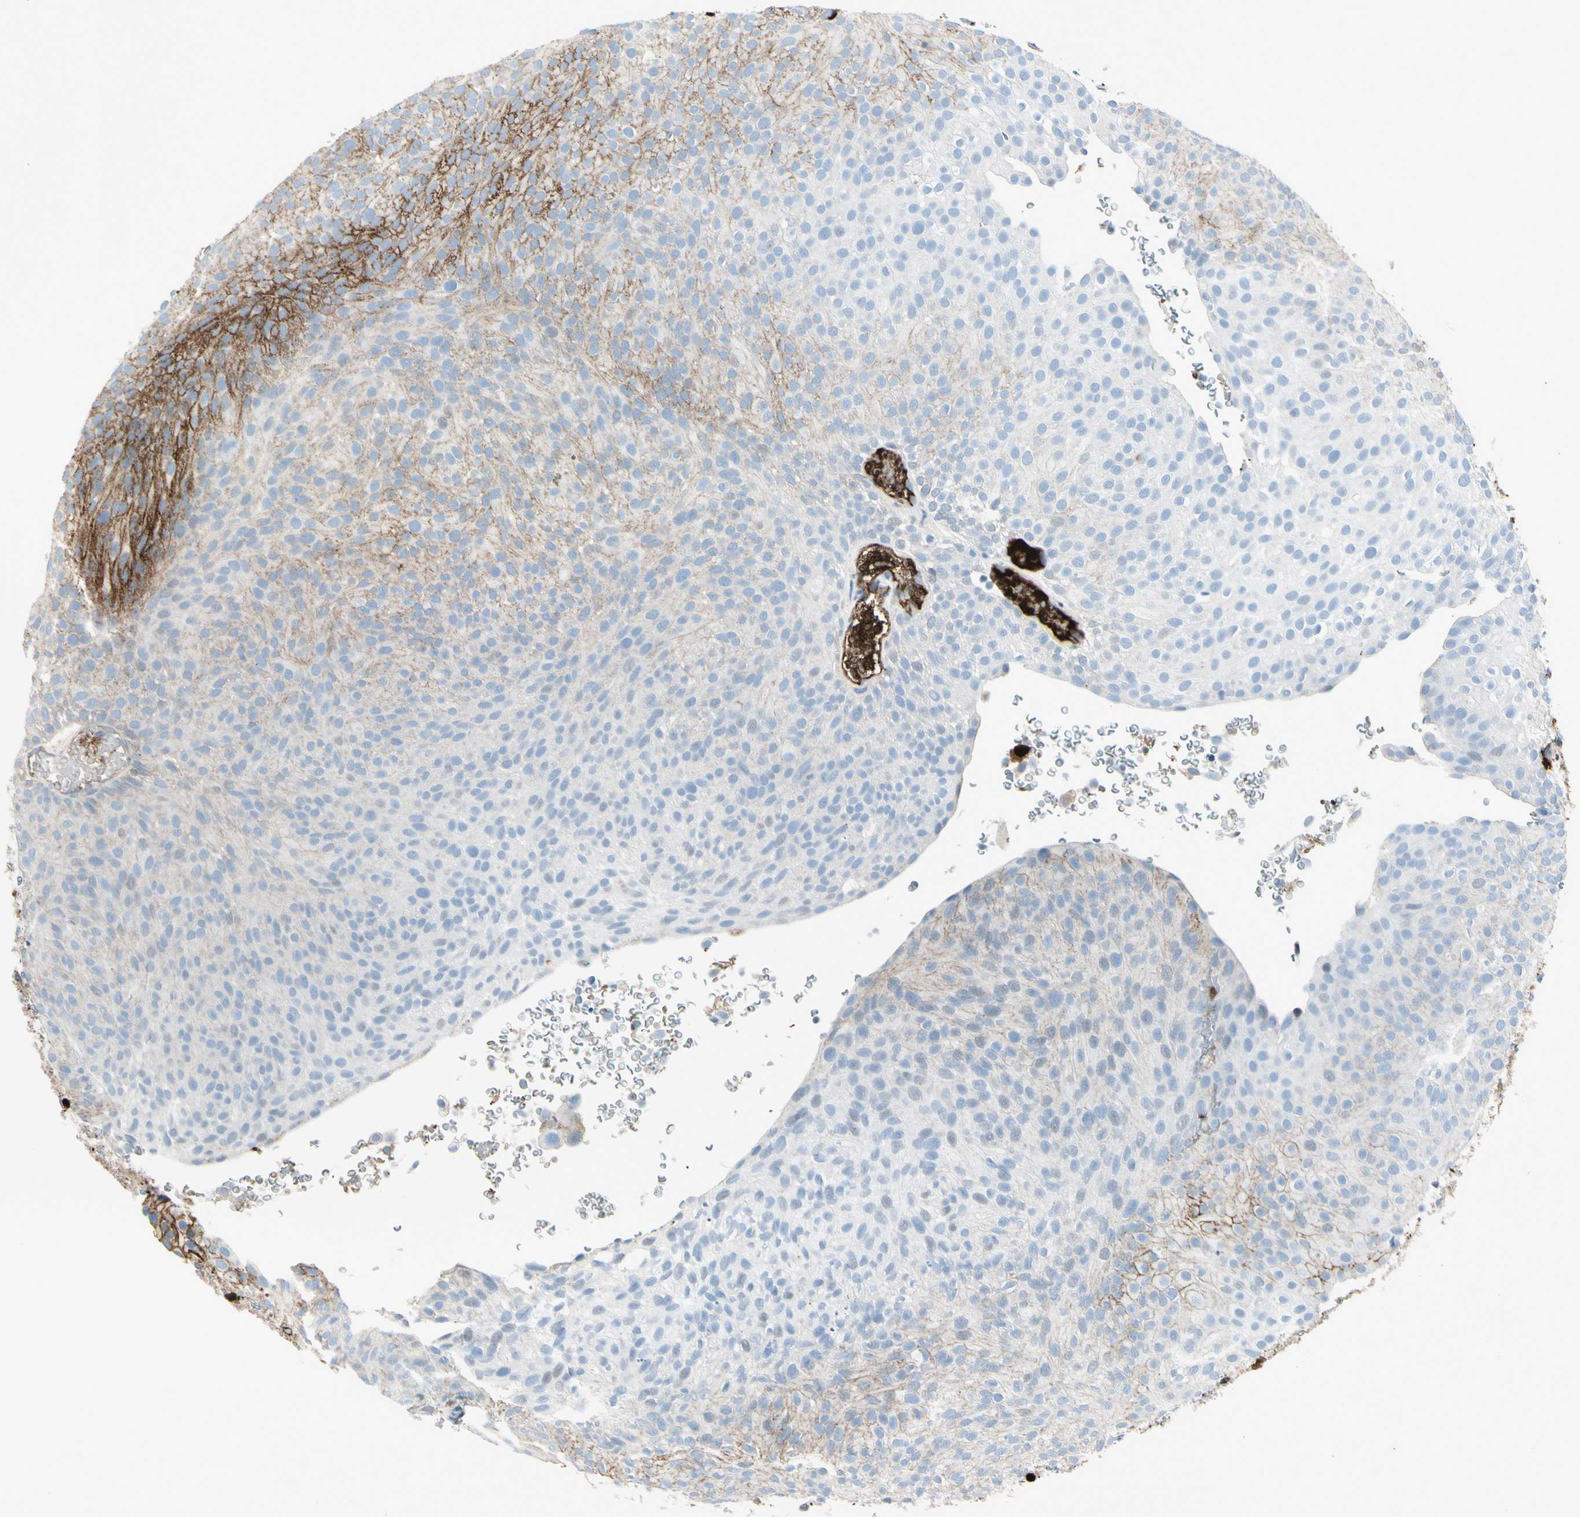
{"staining": {"intensity": "moderate", "quantity": "<25%", "location": "cytoplasmic/membranous"}, "tissue": "urothelial cancer", "cell_type": "Tumor cells", "image_type": "cancer", "snomed": [{"axis": "morphology", "description": "Urothelial carcinoma, Low grade"}, {"axis": "topography", "description": "Urinary bladder"}], "caption": "Urothelial cancer was stained to show a protein in brown. There is low levels of moderate cytoplasmic/membranous staining in about <25% of tumor cells.", "gene": "IGHG1", "patient": {"sex": "male", "age": 78}}